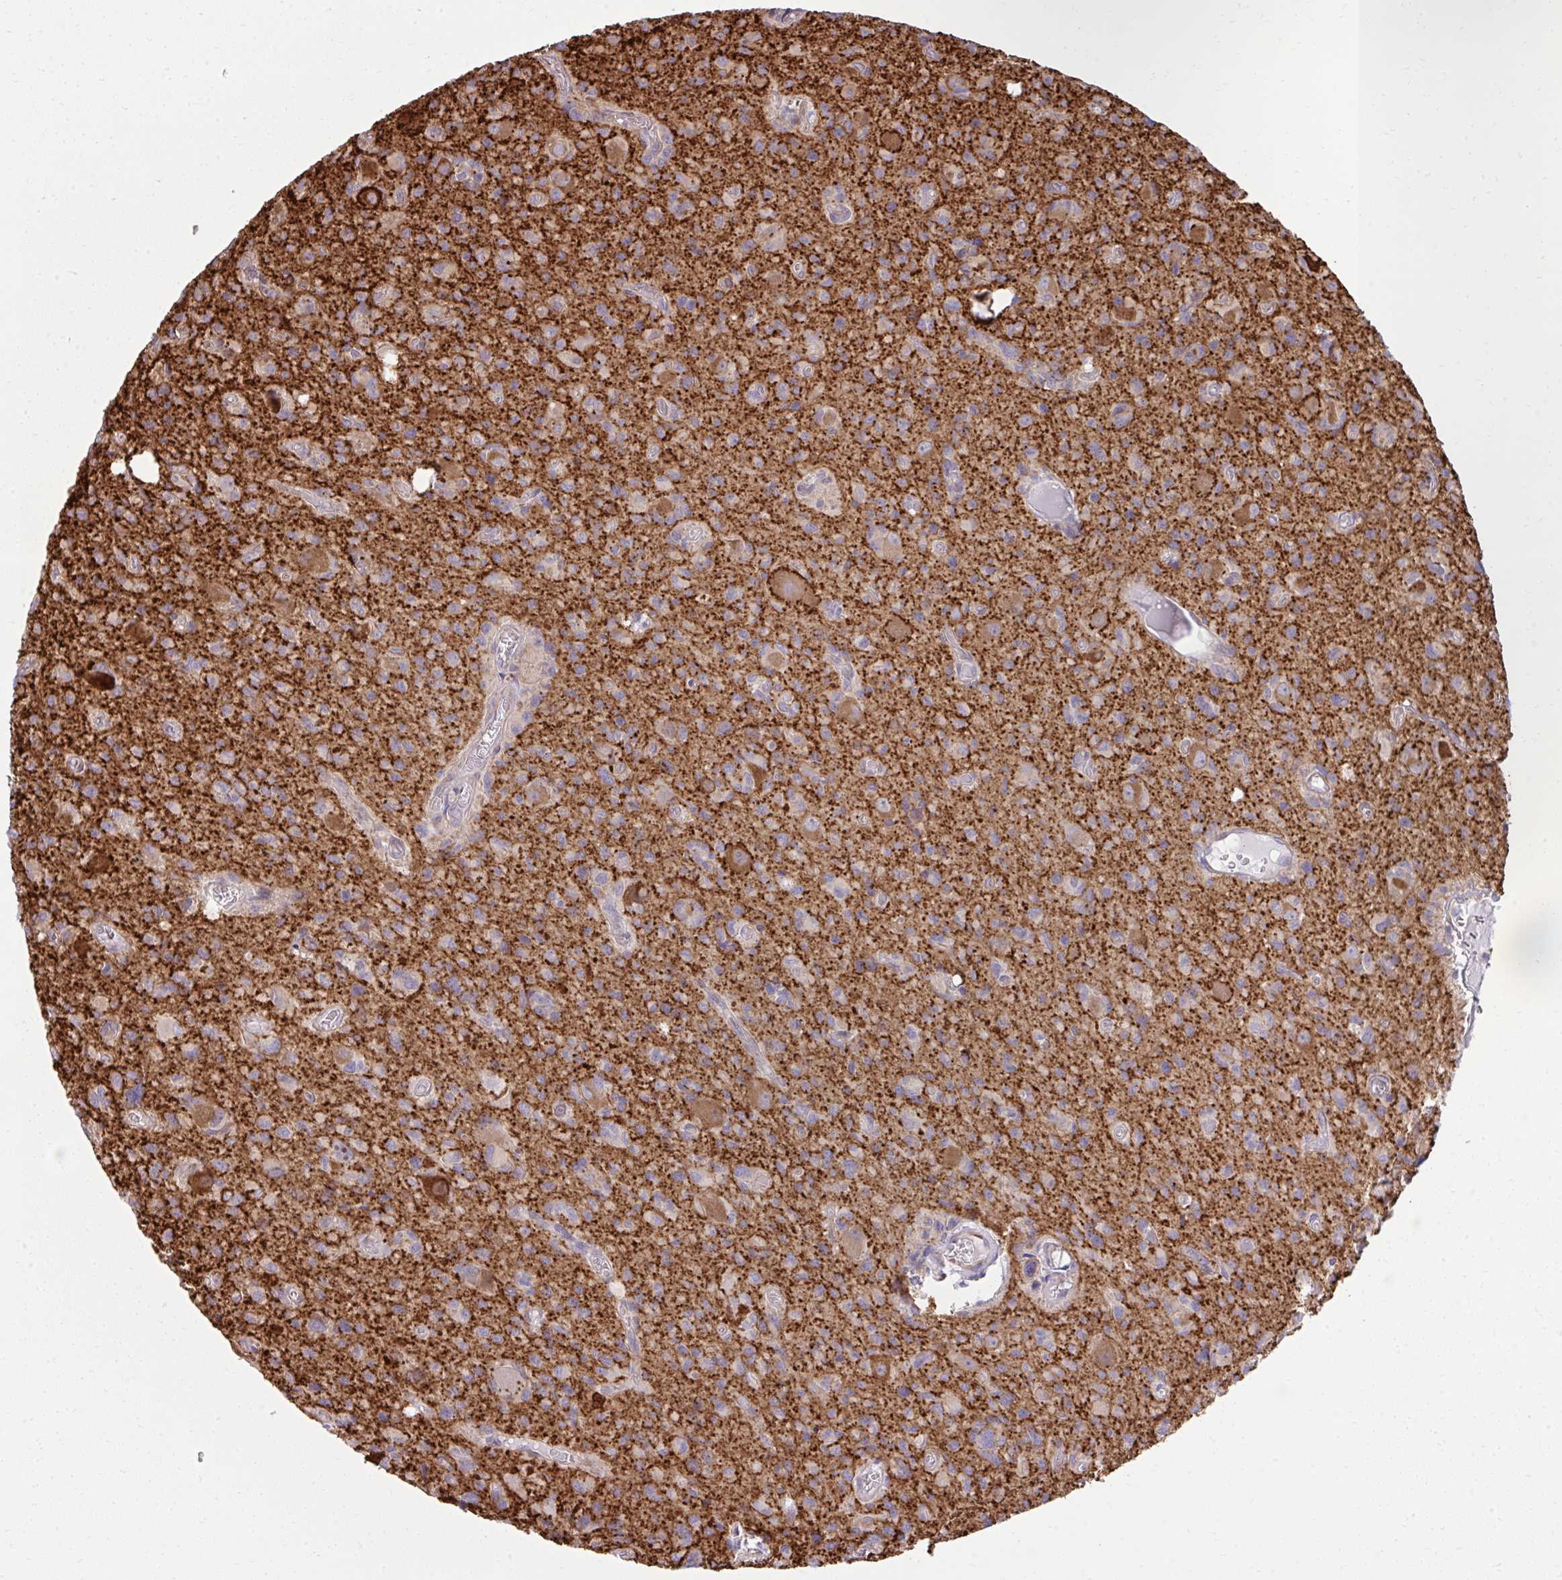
{"staining": {"intensity": "weak", "quantity": "<25%", "location": "cytoplasmic/membranous"}, "tissue": "glioma", "cell_type": "Tumor cells", "image_type": "cancer", "snomed": [{"axis": "morphology", "description": "Glioma, malignant, High grade"}, {"axis": "topography", "description": "Brain"}], "caption": "IHC of glioma reveals no staining in tumor cells. (IHC, brightfield microscopy, high magnification).", "gene": "NMNAT3", "patient": {"sex": "male", "age": 76}}